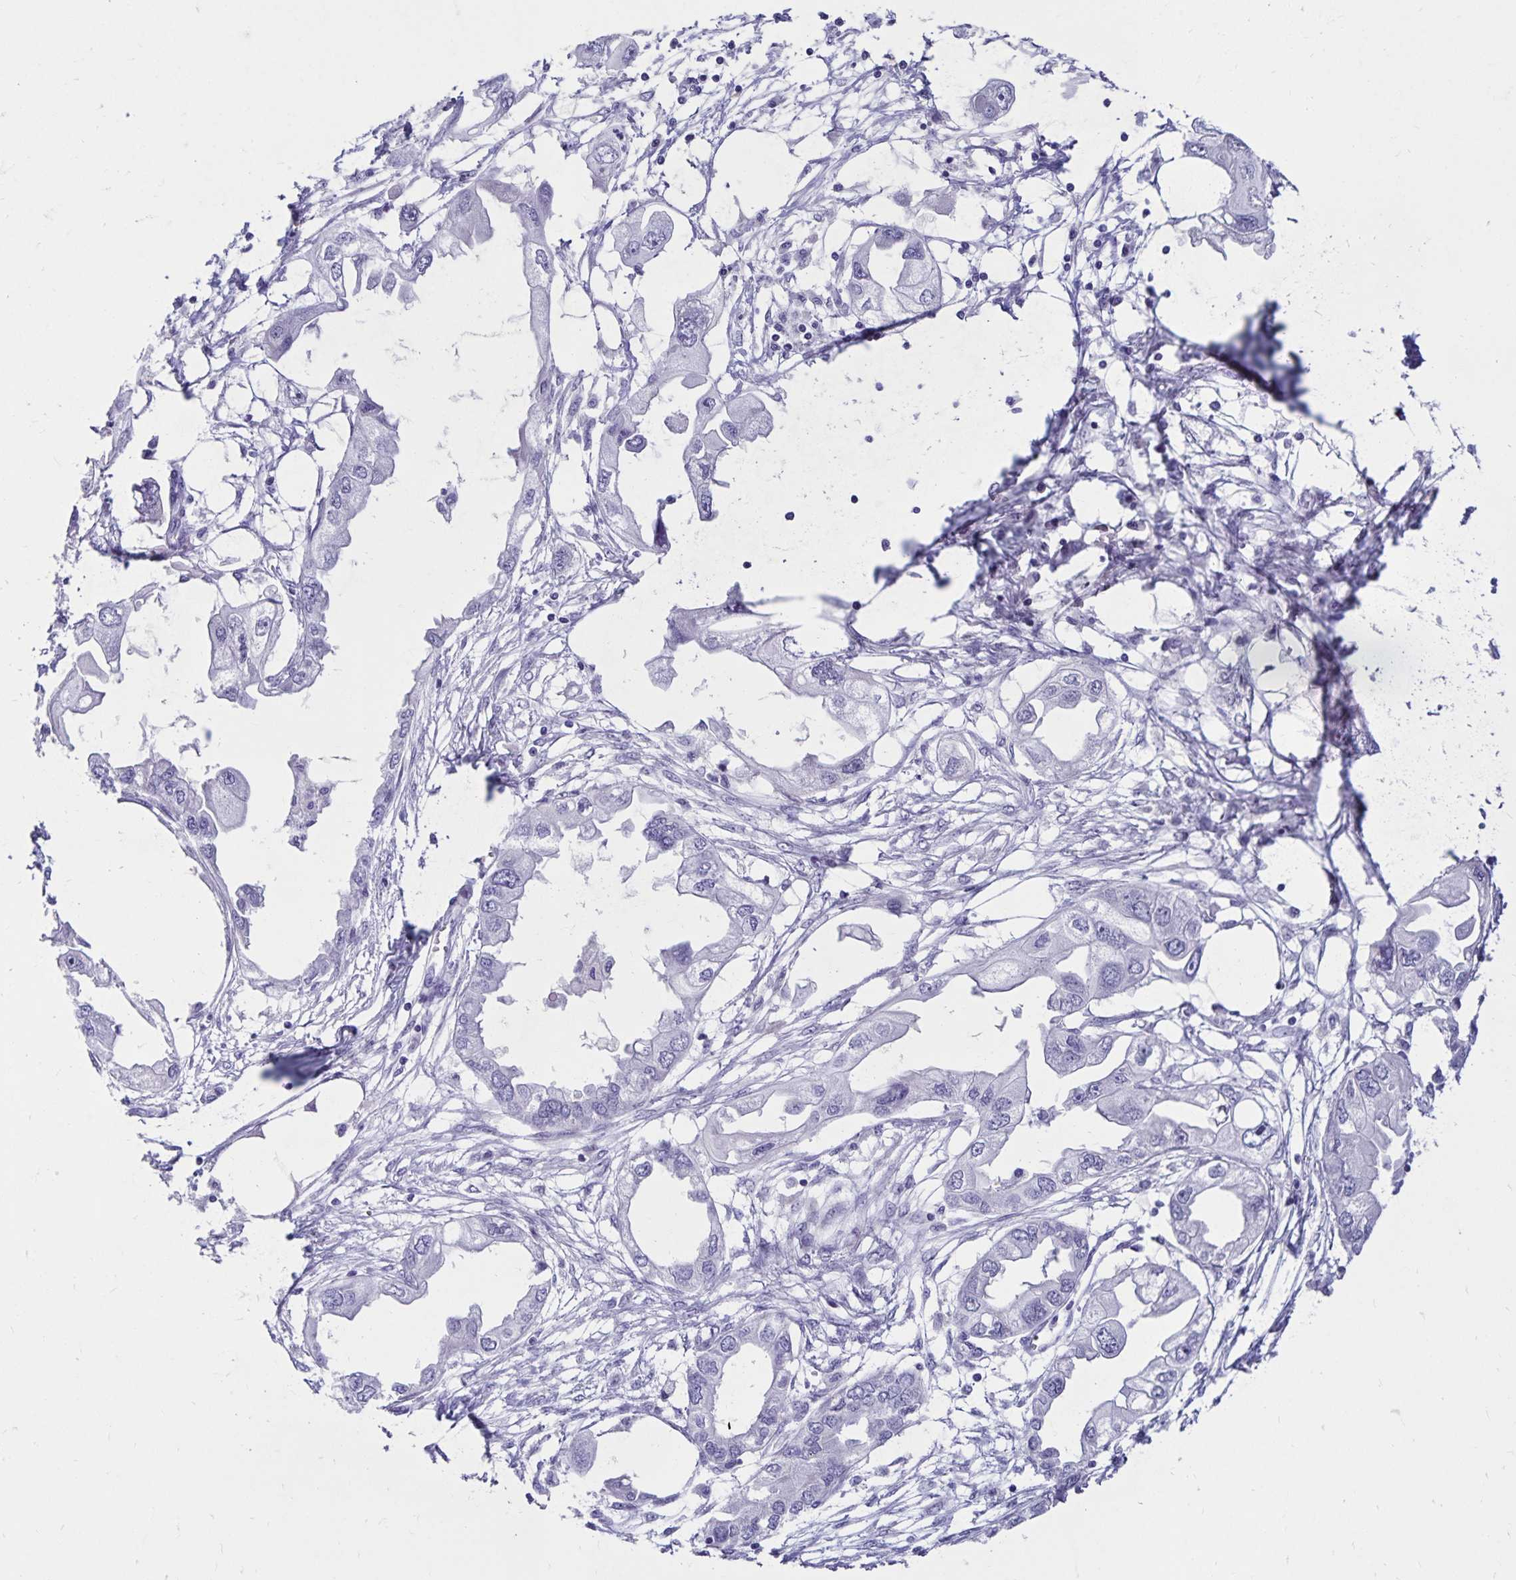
{"staining": {"intensity": "negative", "quantity": "none", "location": "none"}, "tissue": "endometrial cancer", "cell_type": "Tumor cells", "image_type": "cancer", "snomed": [{"axis": "morphology", "description": "Adenocarcinoma, NOS"}, {"axis": "morphology", "description": "Adenocarcinoma, metastatic, NOS"}, {"axis": "topography", "description": "Adipose tissue"}, {"axis": "topography", "description": "Endometrium"}], "caption": "Tumor cells are negative for protein expression in human endometrial cancer (metastatic adenocarcinoma).", "gene": "FAM166C", "patient": {"sex": "female", "age": 67}}